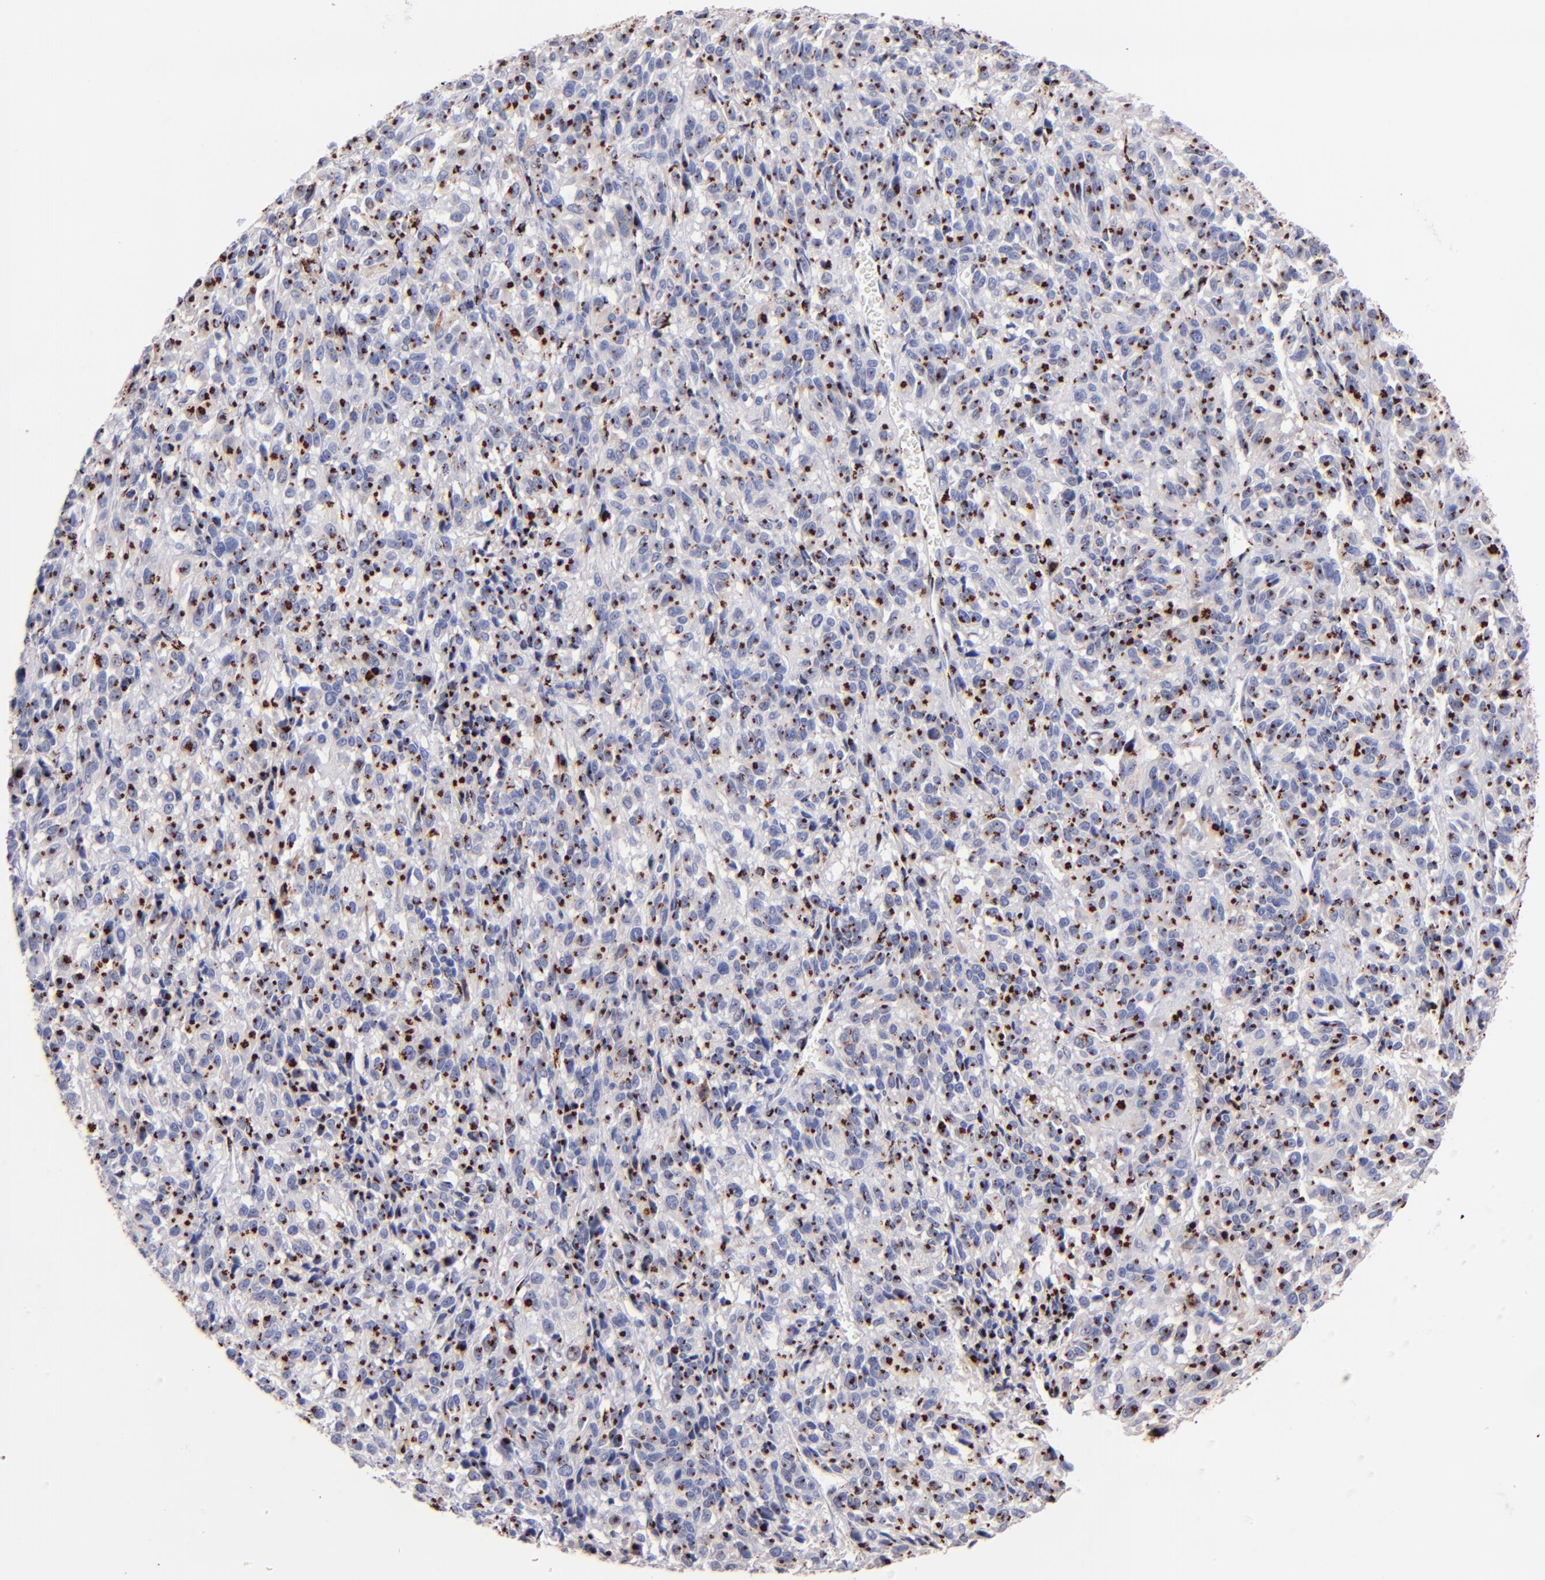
{"staining": {"intensity": "strong", "quantity": "25%-75%", "location": "cytoplasmic/membranous"}, "tissue": "melanoma", "cell_type": "Tumor cells", "image_type": "cancer", "snomed": [{"axis": "morphology", "description": "Malignant melanoma, Metastatic site"}, {"axis": "topography", "description": "Lung"}], "caption": "Melanoma was stained to show a protein in brown. There is high levels of strong cytoplasmic/membranous staining in approximately 25%-75% of tumor cells.", "gene": "GOLIM4", "patient": {"sex": "male", "age": 64}}